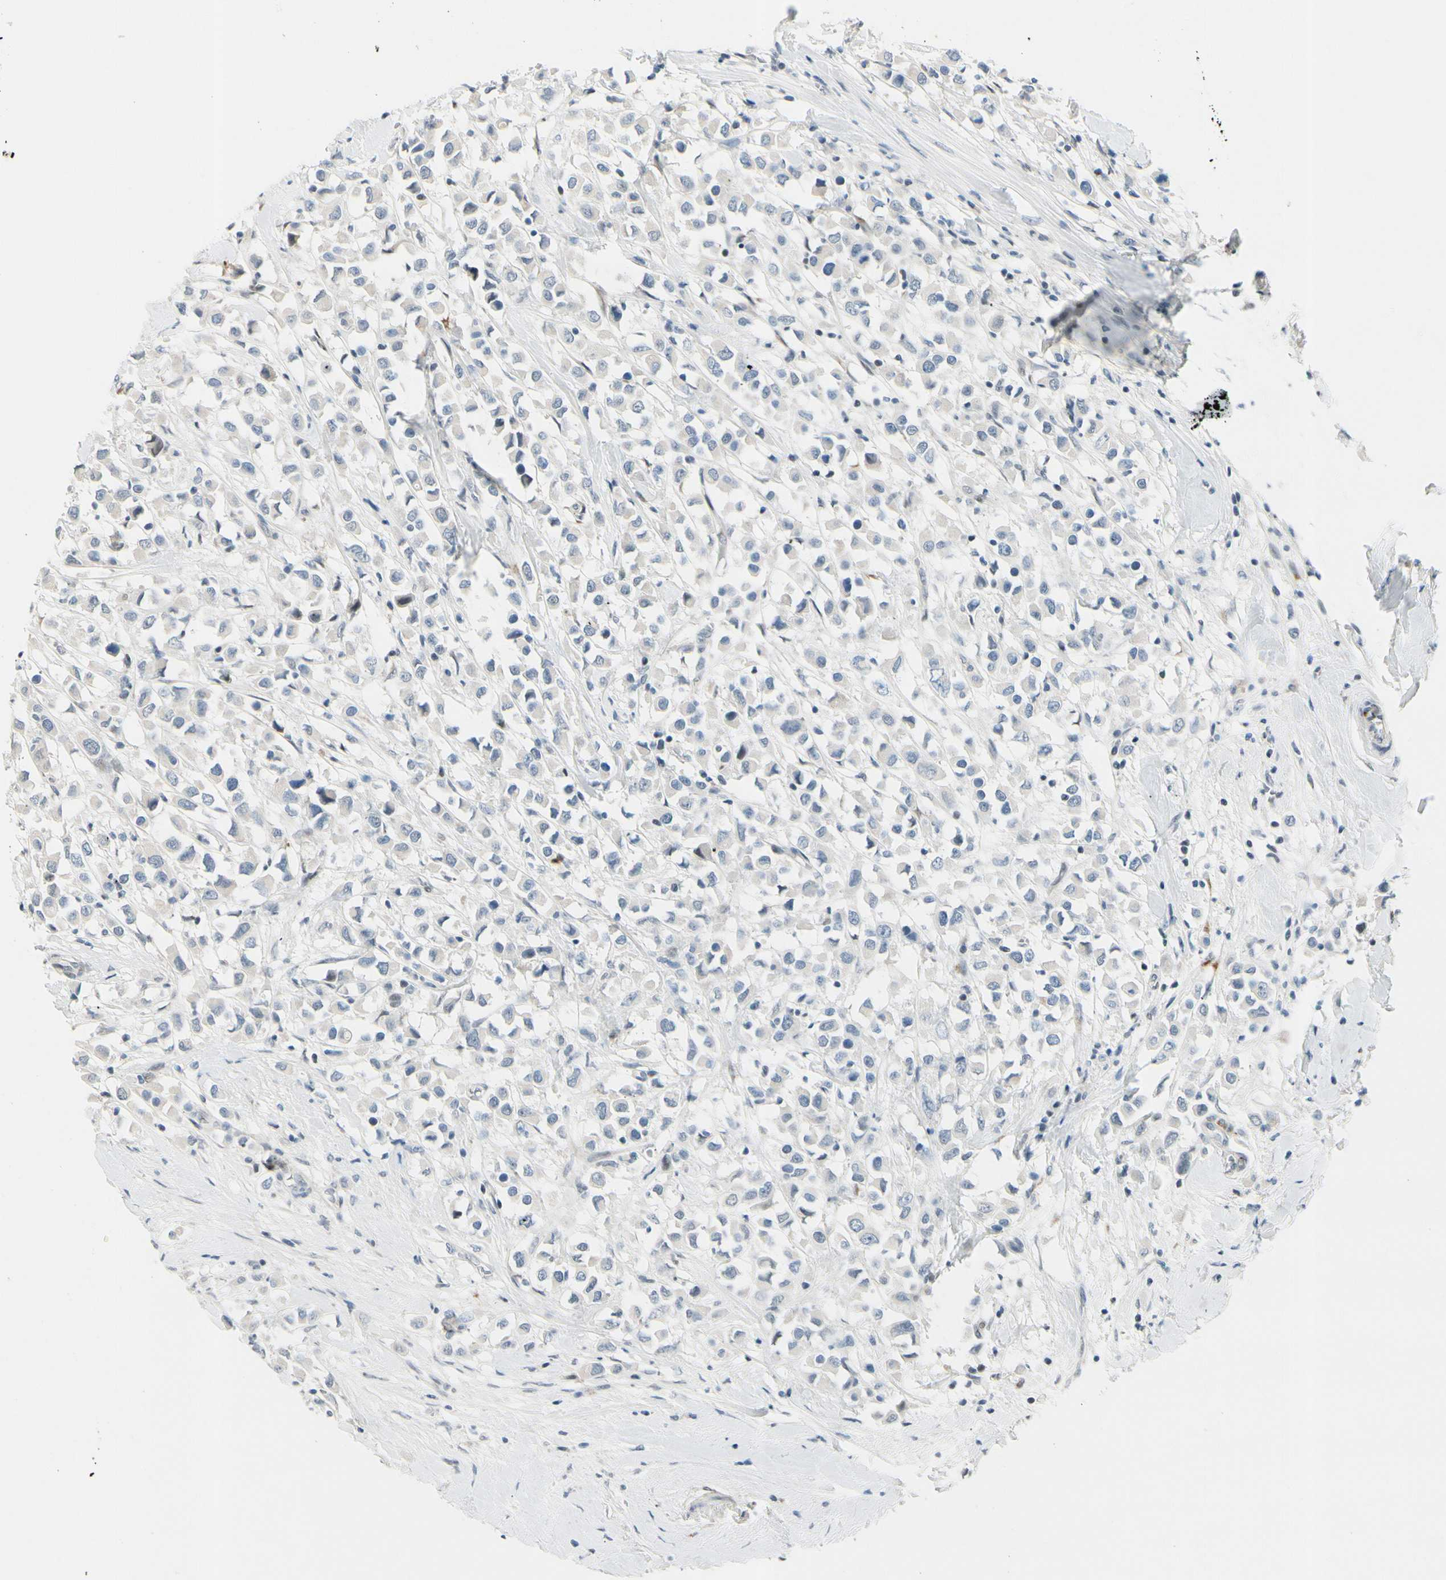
{"staining": {"intensity": "negative", "quantity": "none", "location": "none"}, "tissue": "breast cancer", "cell_type": "Tumor cells", "image_type": "cancer", "snomed": [{"axis": "morphology", "description": "Duct carcinoma"}, {"axis": "topography", "description": "Breast"}], "caption": "Tumor cells are negative for protein expression in human breast cancer.", "gene": "B4GALNT1", "patient": {"sex": "female", "age": 61}}